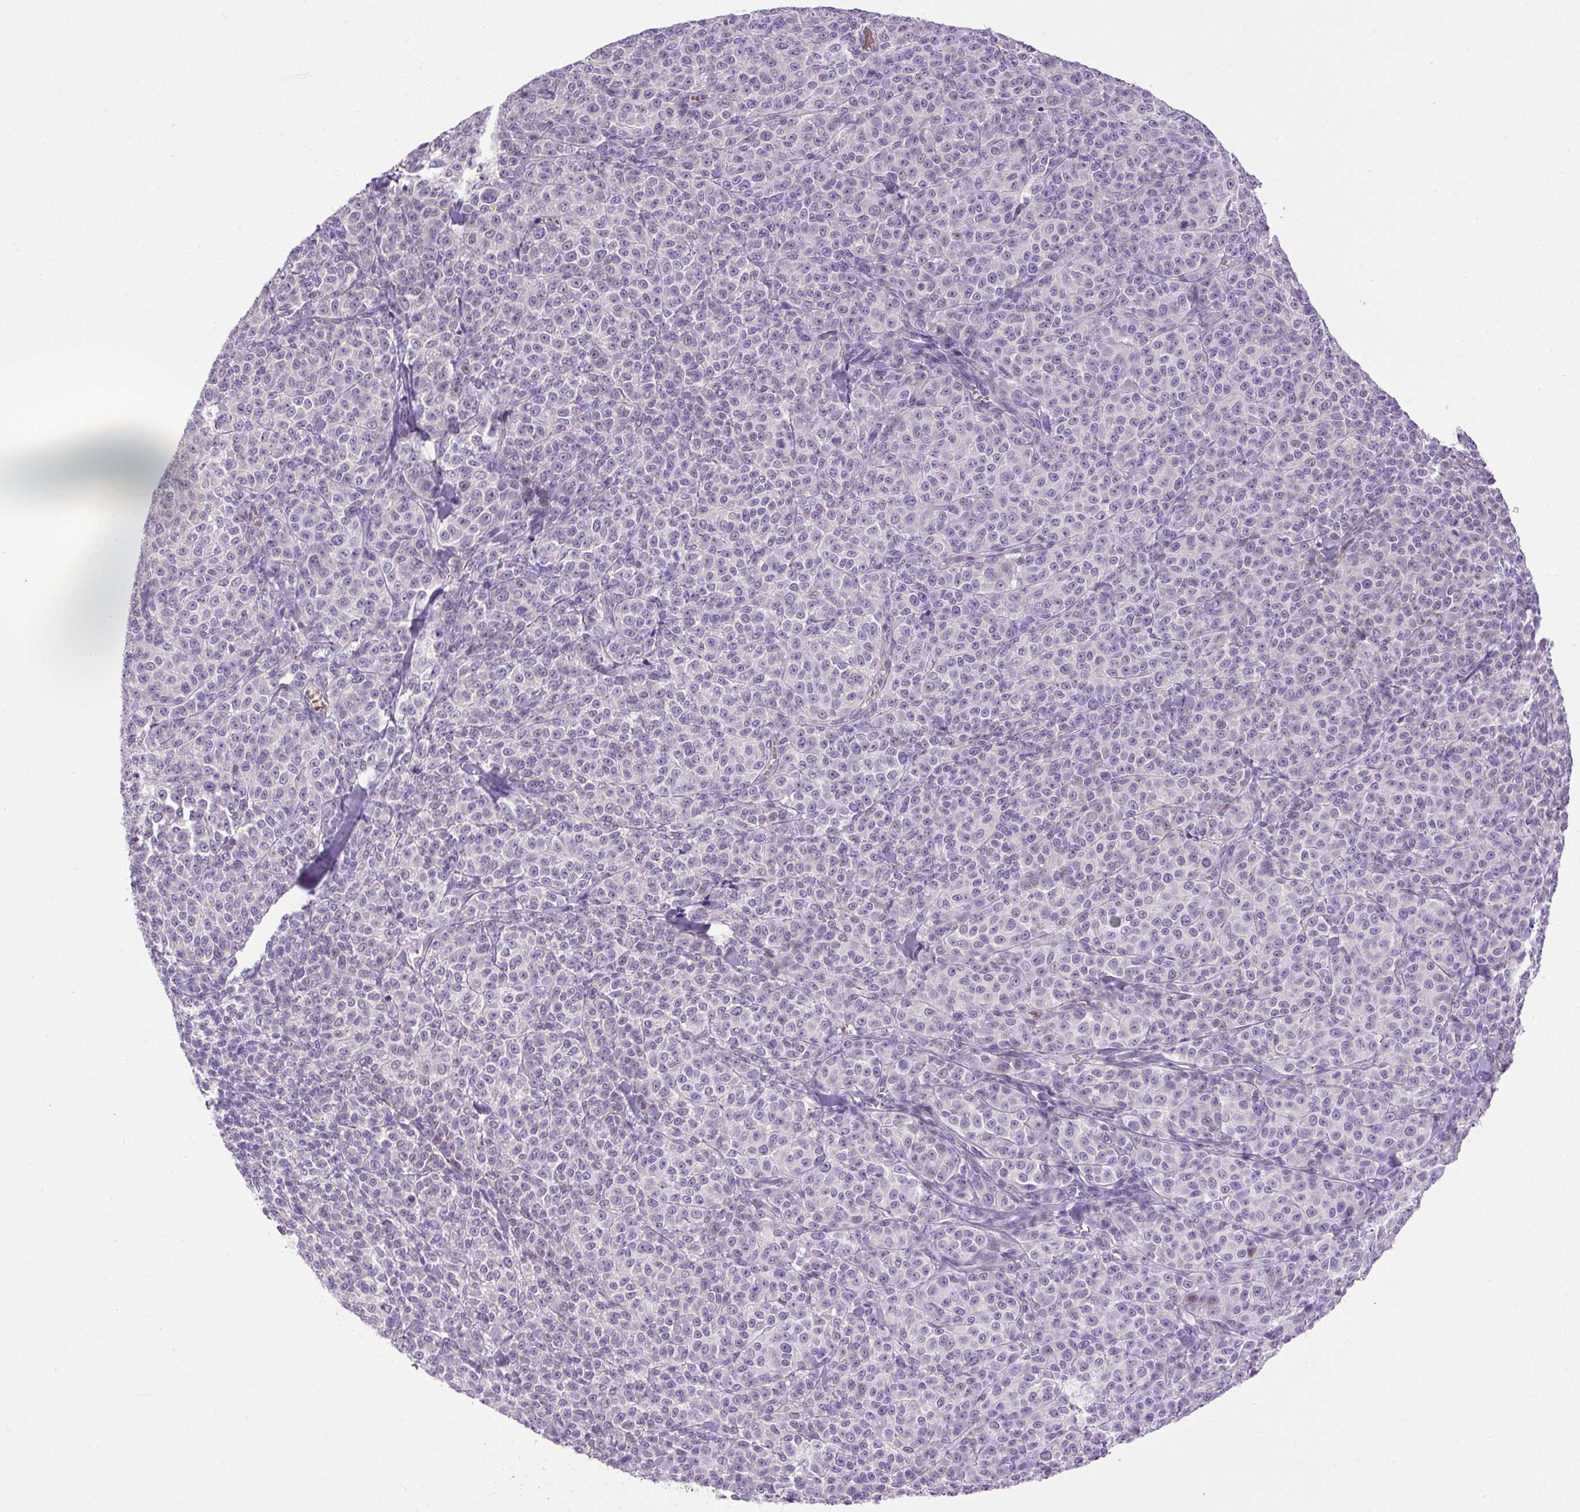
{"staining": {"intensity": "negative", "quantity": "none", "location": "none"}, "tissue": "melanoma", "cell_type": "Tumor cells", "image_type": "cancer", "snomed": [{"axis": "morphology", "description": "Normal tissue, NOS"}, {"axis": "morphology", "description": "Malignant melanoma, NOS"}, {"axis": "topography", "description": "Skin"}], "caption": "High power microscopy micrograph of an immunohistochemistry (IHC) image of malignant melanoma, revealing no significant staining in tumor cells.", "gene": "VWA7", "patient": {"sex": "female", "age": 34}}